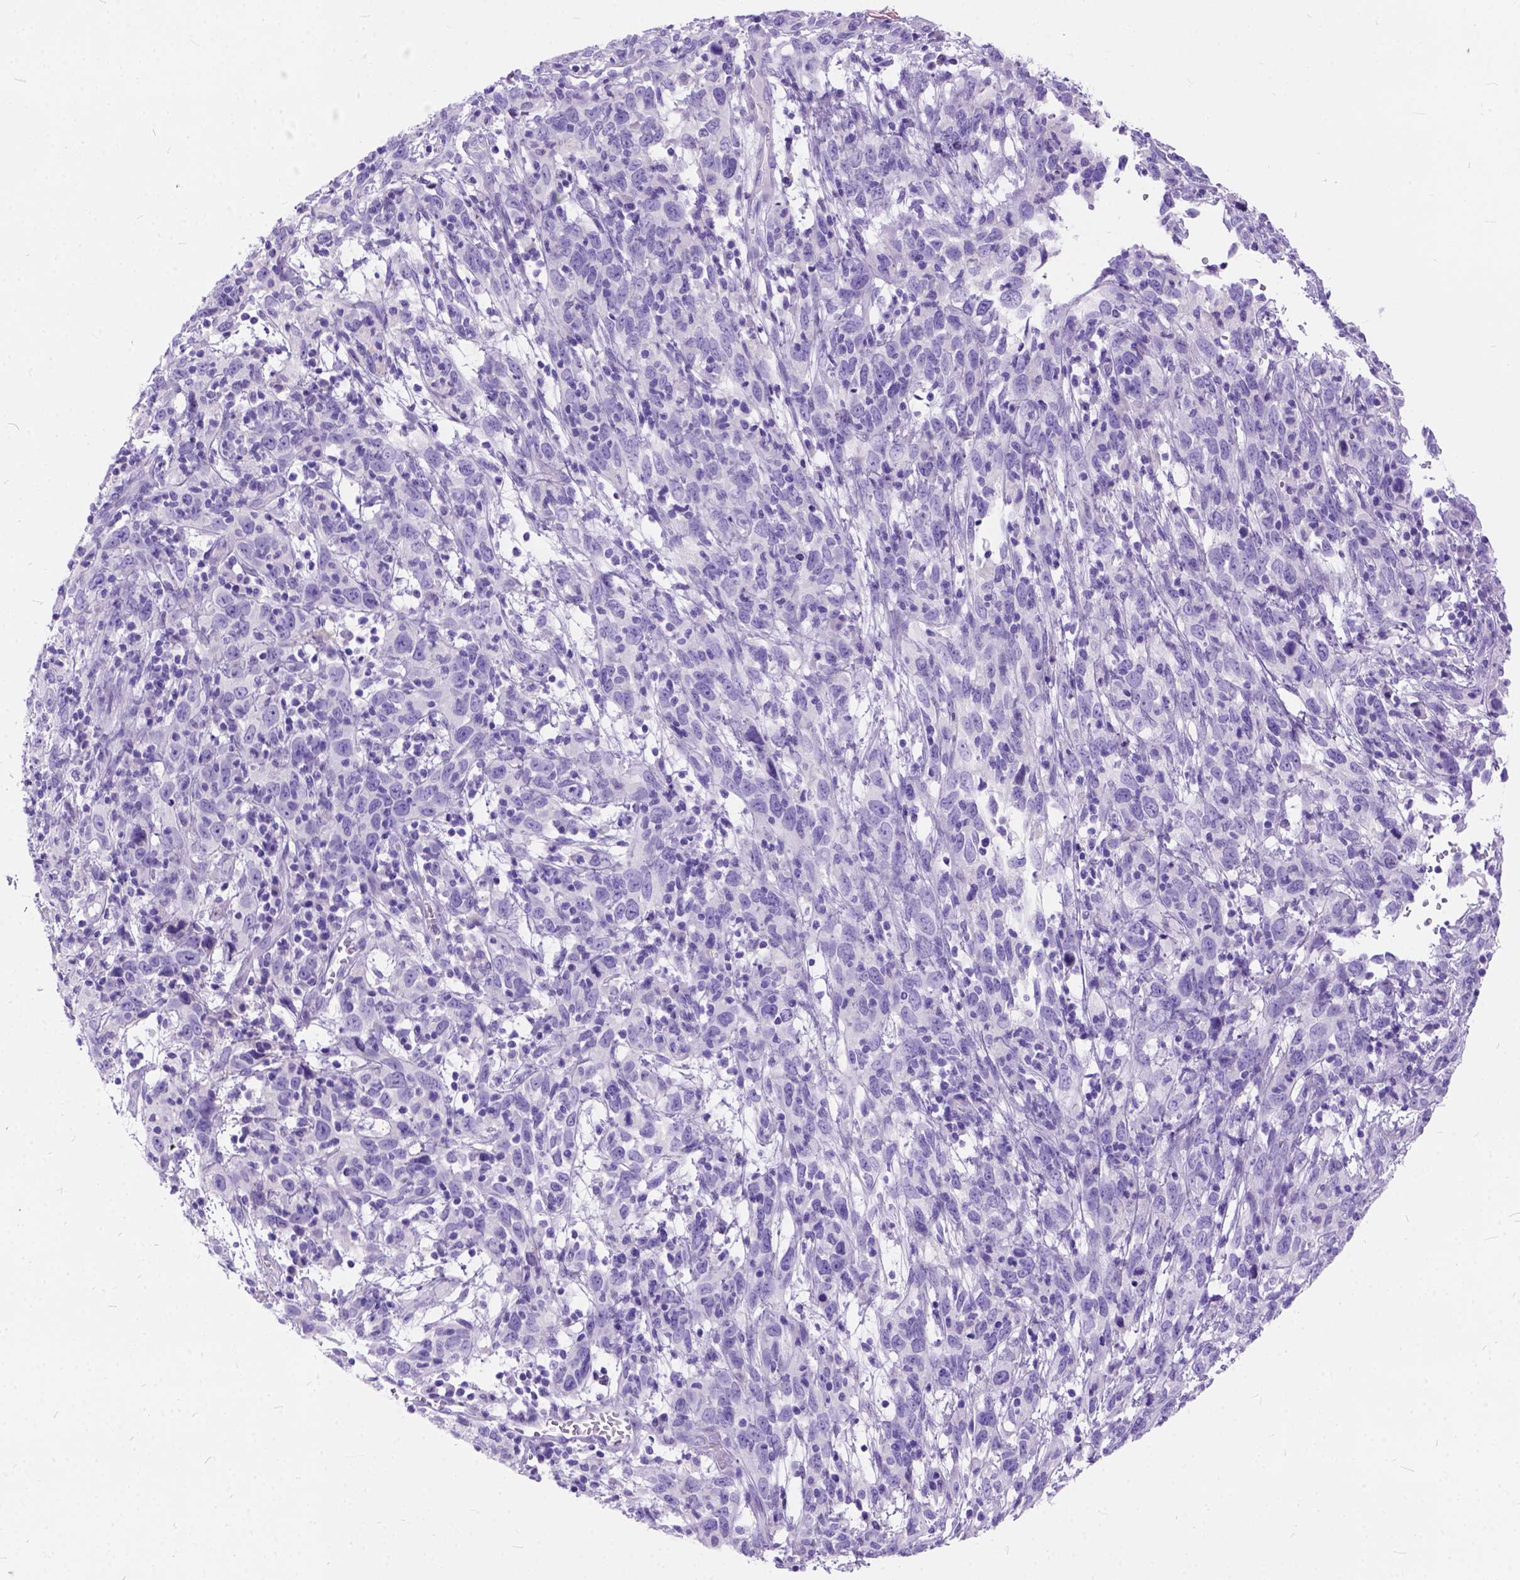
{"staining": {"intensity": "negative", "quantity": "none", "location": "none"}, "tissue": "cervical cancer", "cell_type": "Tumor cells", "image_type": "cancer", "snomed": [{"axis": "morphology", "description": "Adenocarcinoma, NOS"}, {"axis": "topography", "description": "Cervix"}], "caption": "Tumor cells are negative for brown protein staining in cervical cancer (adenocarcinoma).", "gene": "C1QTNF3", "patient": {"sex": "female", "age": 40}}